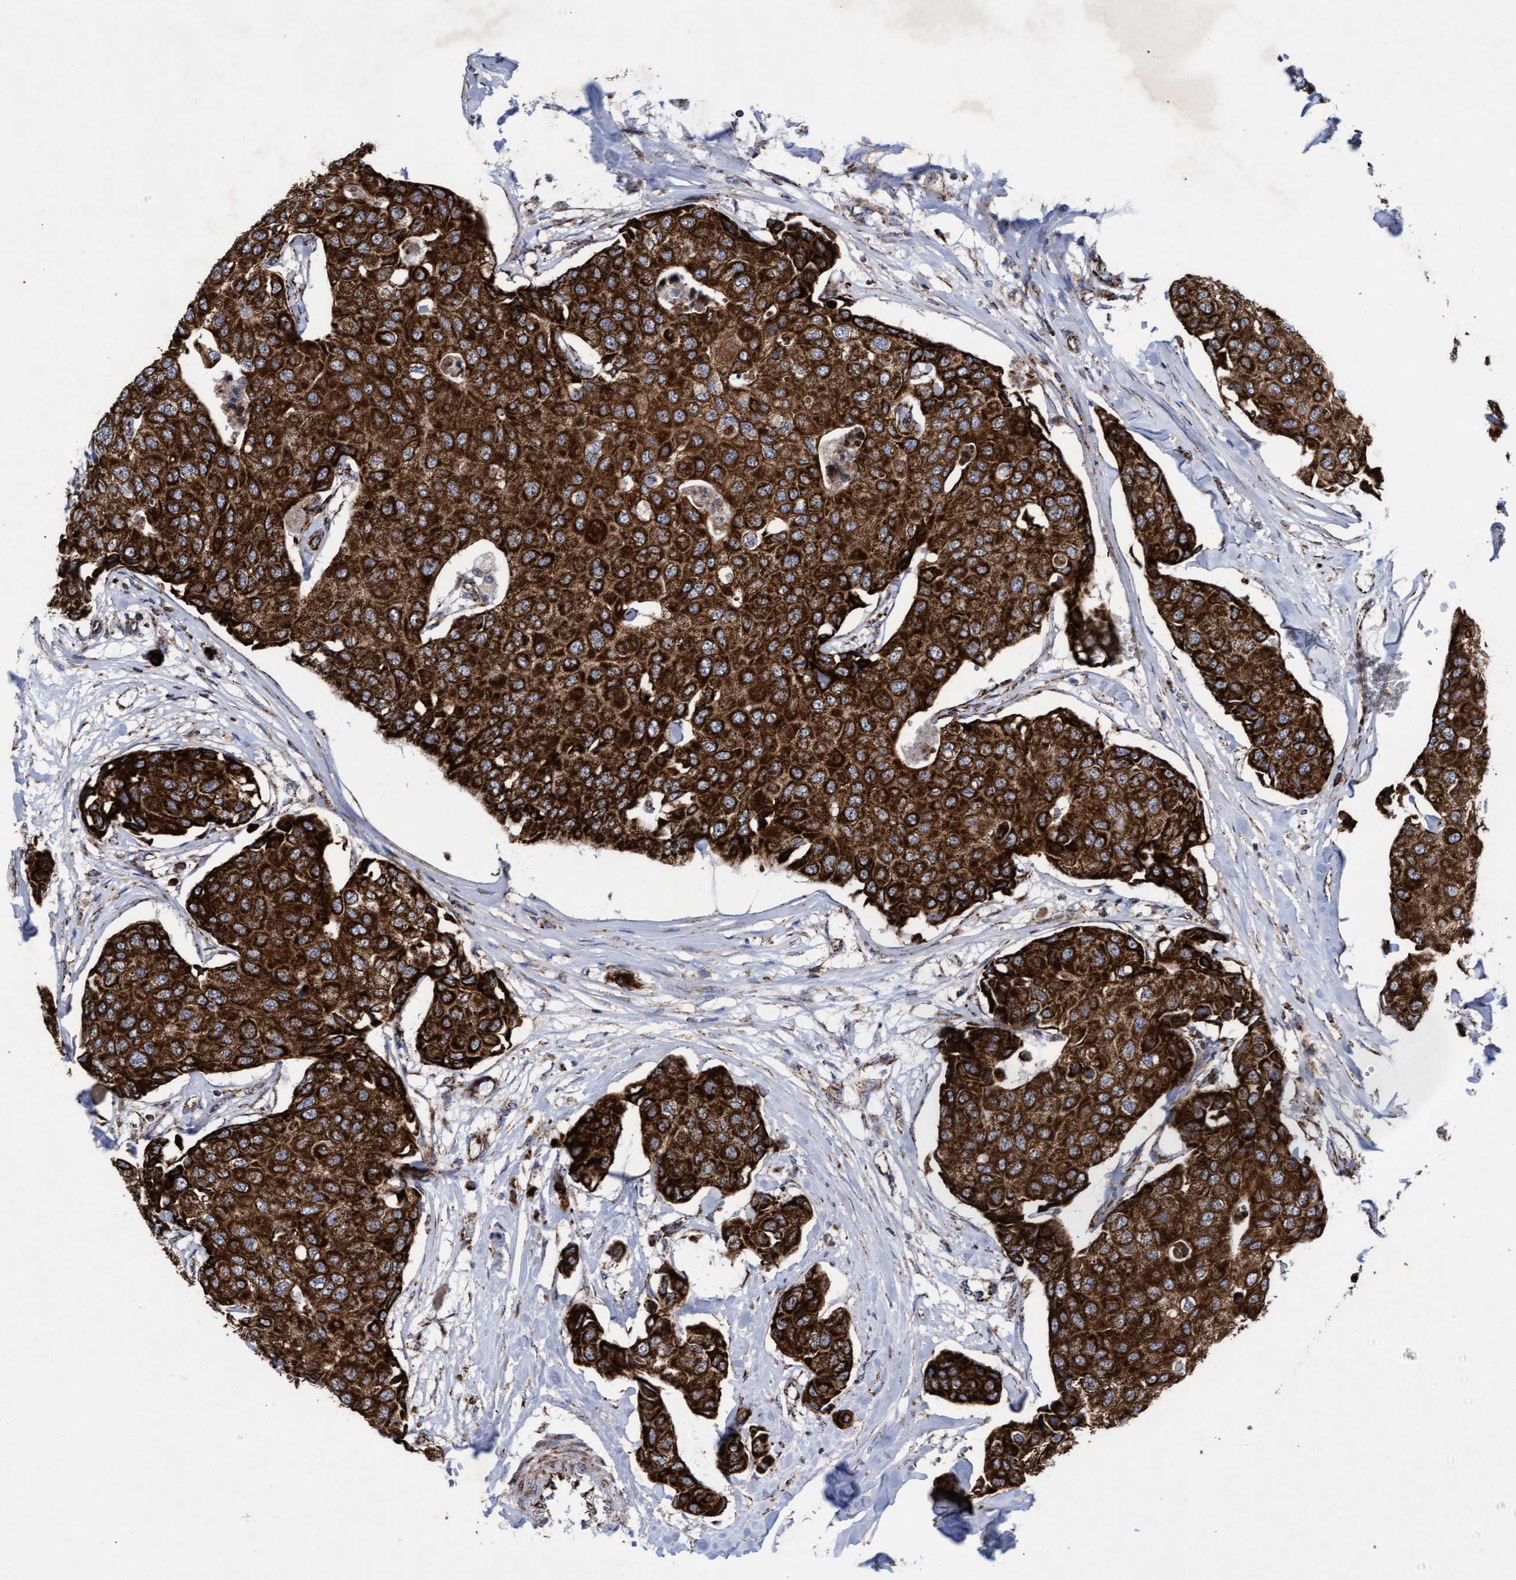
{"staining": {"intensity": "strong", "quantity": ">75%", "location": "cytoplasmic/membranous"}, "tissue": "breast cancer", "cell_type": "Tumor cells", "image_type": "cancer", "snomed": [{"axis": "morphology", "description": "Duct carcinoma"}, {"axis": "topography", "description": "Breast"}], "caption": "Protein expression analysis of human breast cancer reveals strong cytoplasmic/membranous positivity in about >75% of tumor cells.", "gene": "MRPL38", "patient": {"sex": "female", "age": 80}}